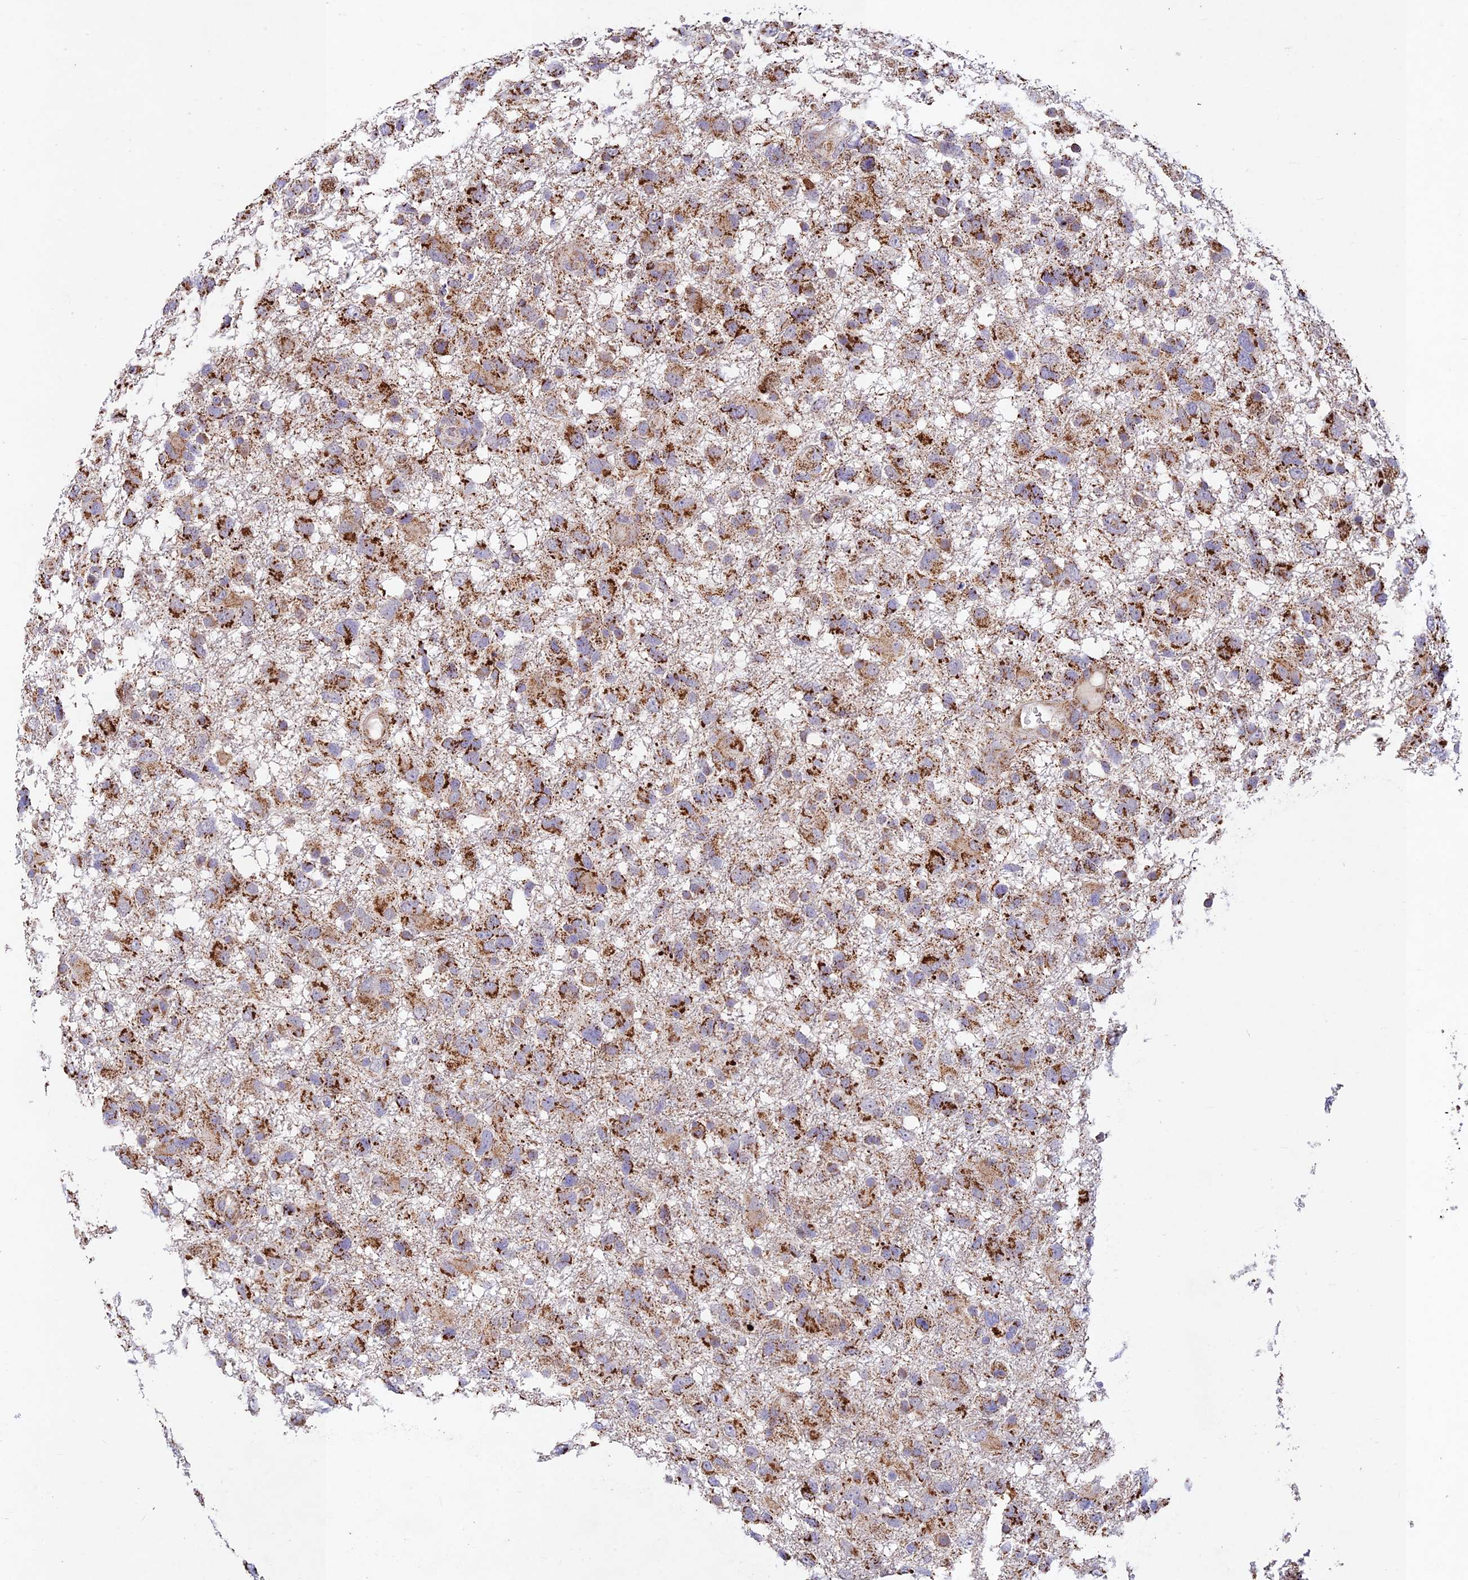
{"staining": {"intensity": "strong", "quantity": "25%-75%", "location": "cytoplasmic/membranous"}, "tissue": "glioma", "cell_type": "Tumor cells", "image_type": "cancer", "snomed": [{"axis": "morphology", "description": "Glioma, malignant, High grade"}, {"axis": "topography", "description": "Brain"}], "caption": "Glioma stained with a protein marker reveals strong staining in tumor cells.", "gene": "KHDC3L", "patient": {"sex": "male", "age": 61}}